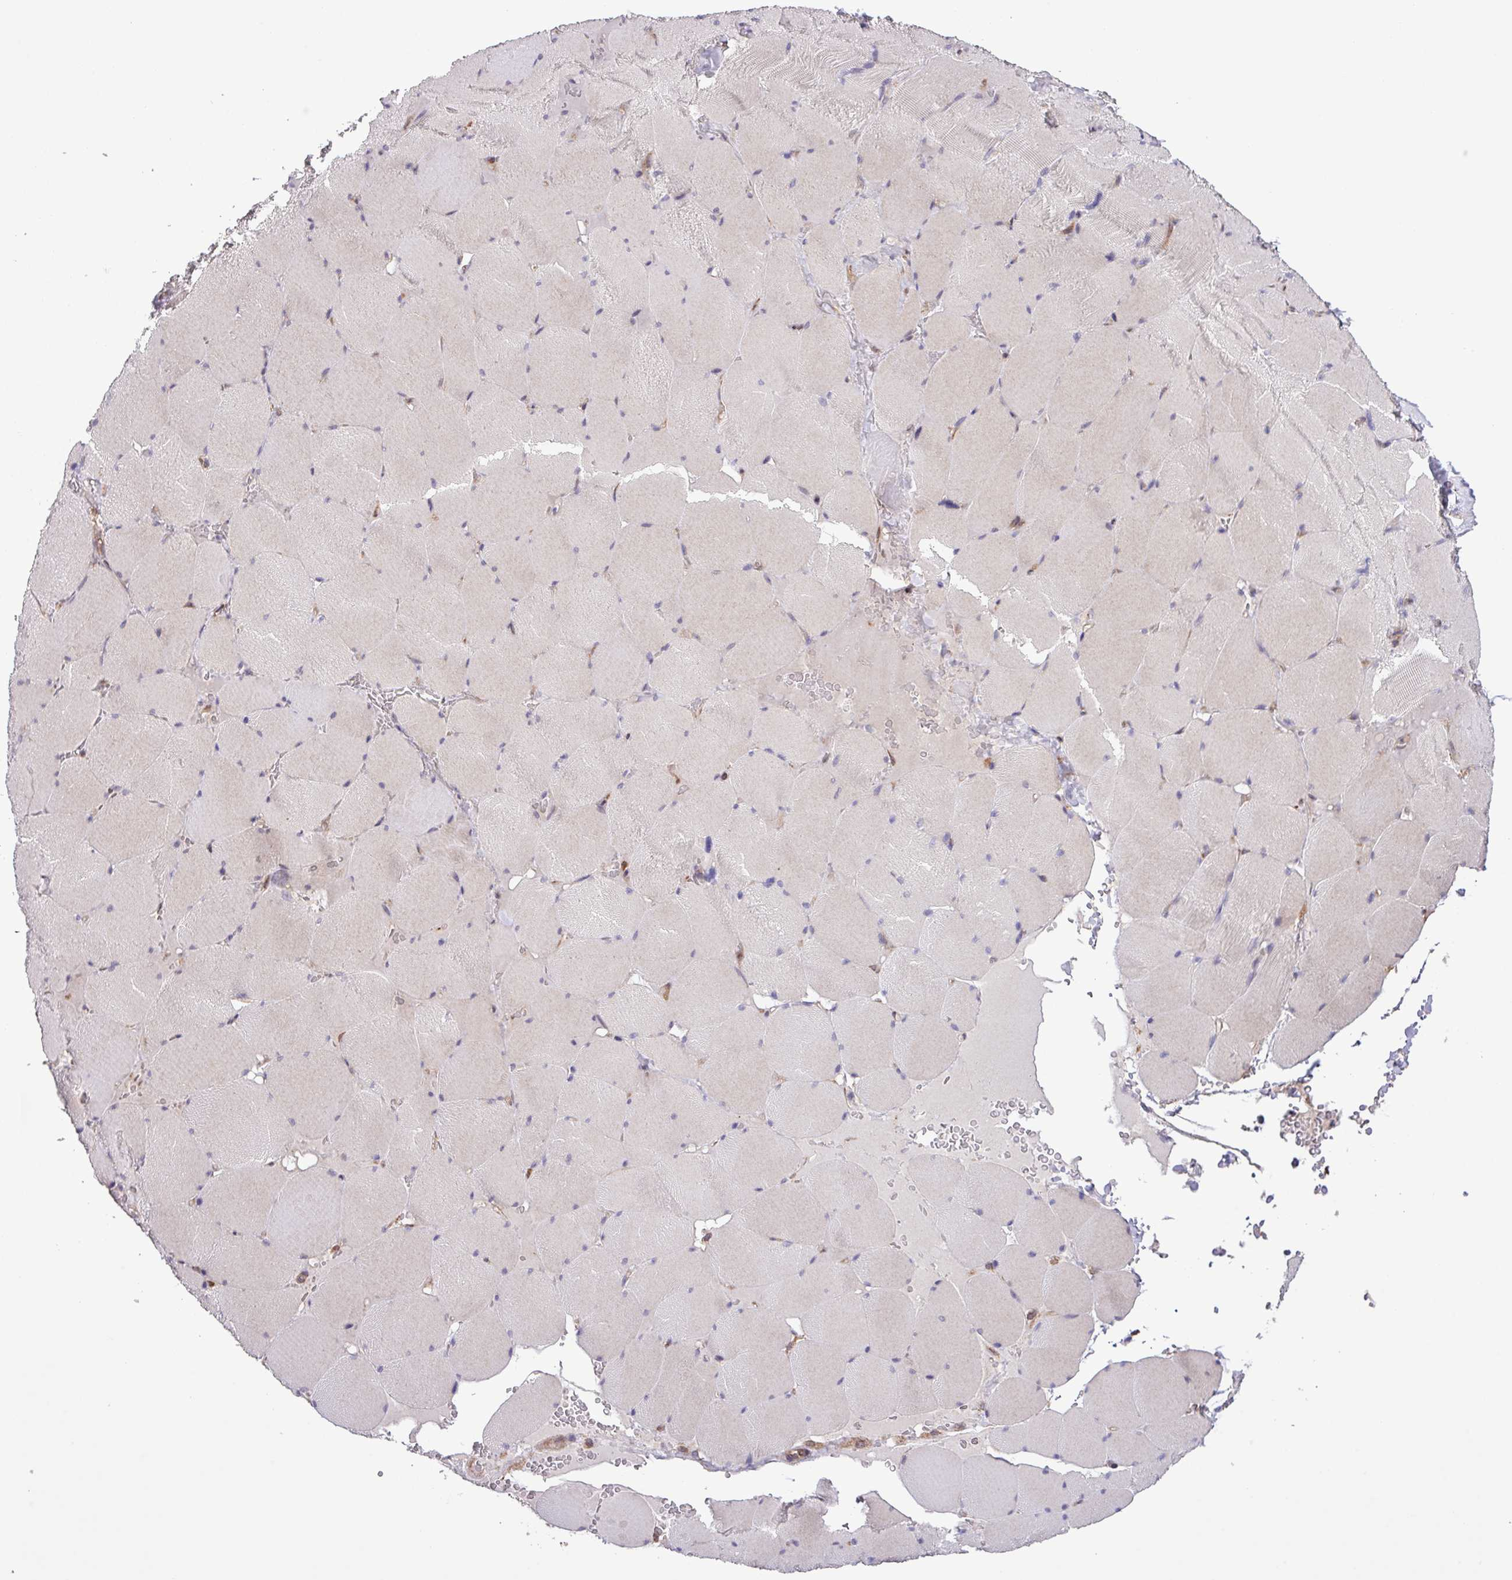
{"staining": {"intensity": "weak", "quantity": "<25%", "location": "cytoplasmic/membranous"}, "tissue": "skeletal muscle", "cell_type": "Myocytes", "image_type": "normal", "snomed": [{"axis": "morphology", "description": "Normal tissue, NOS"}, {"axis": "topography", "description": "Skeletal muscle"}, {"axis": "topography", "description": "Head-Neck"}], "caption": "This is a photomicrograph of IHC staining of benign skeletal muscle, which shows no expression in myocytes.", "gene": "MEGF6", "patient": {"sex": "male", "age": 66}}